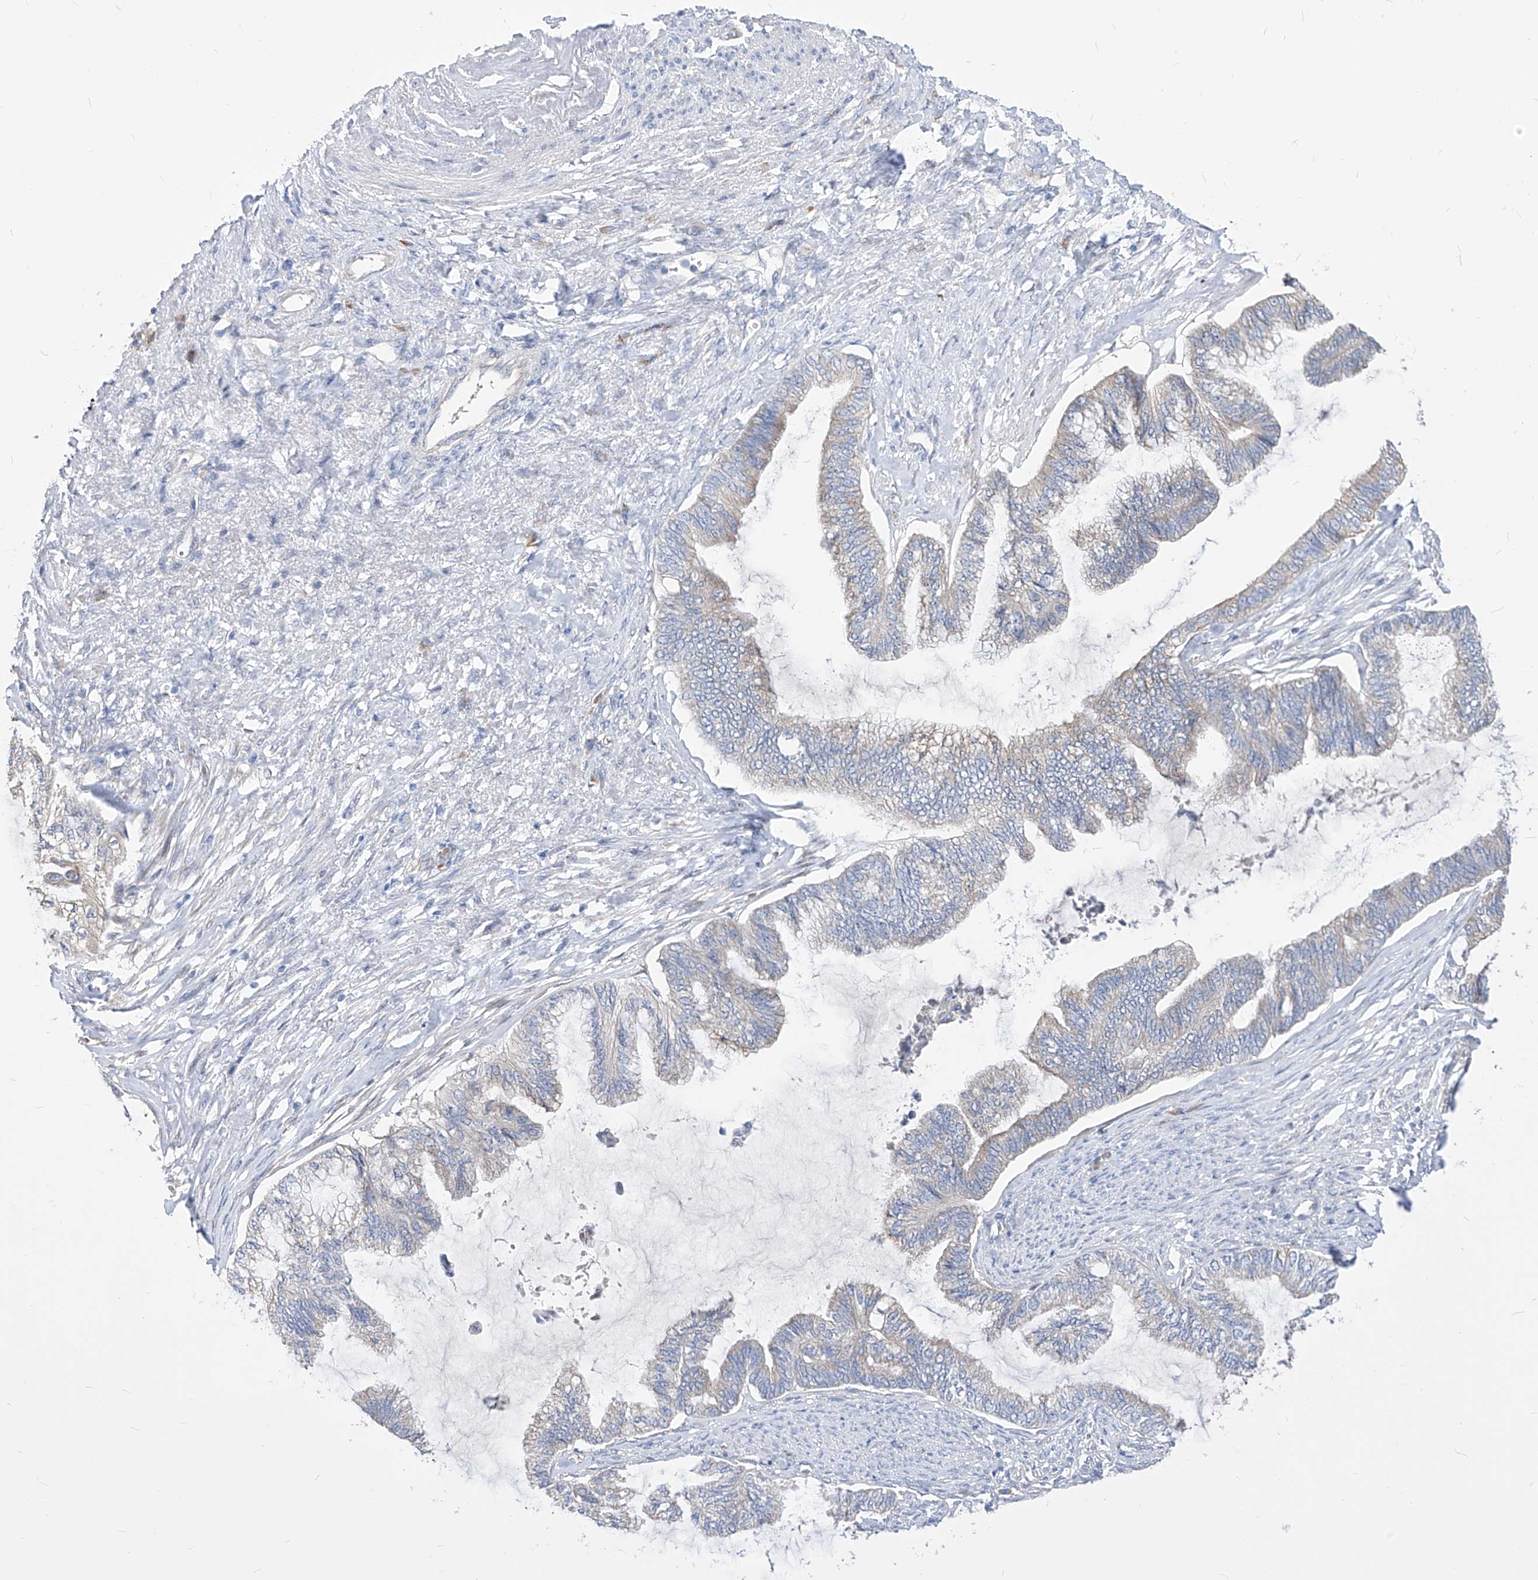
{"staining": {"intensity": "negative", "quantity": "none", "location": "none"}, "tissue": "endometrial cancer", "cell_type": "Tumor cells", "image_type": "cancer", "snomed": [{"axis": "morphology", "description": "Adenocarcinoma, NOS"}, {"axis": "topography", "description": "Endometrium"}], "caption": "The image shows no staining of tumor cells in adenocarcinoma (endometrial).", "gene": "UFL1", "patient": {"sex": "female", "age": 86}}